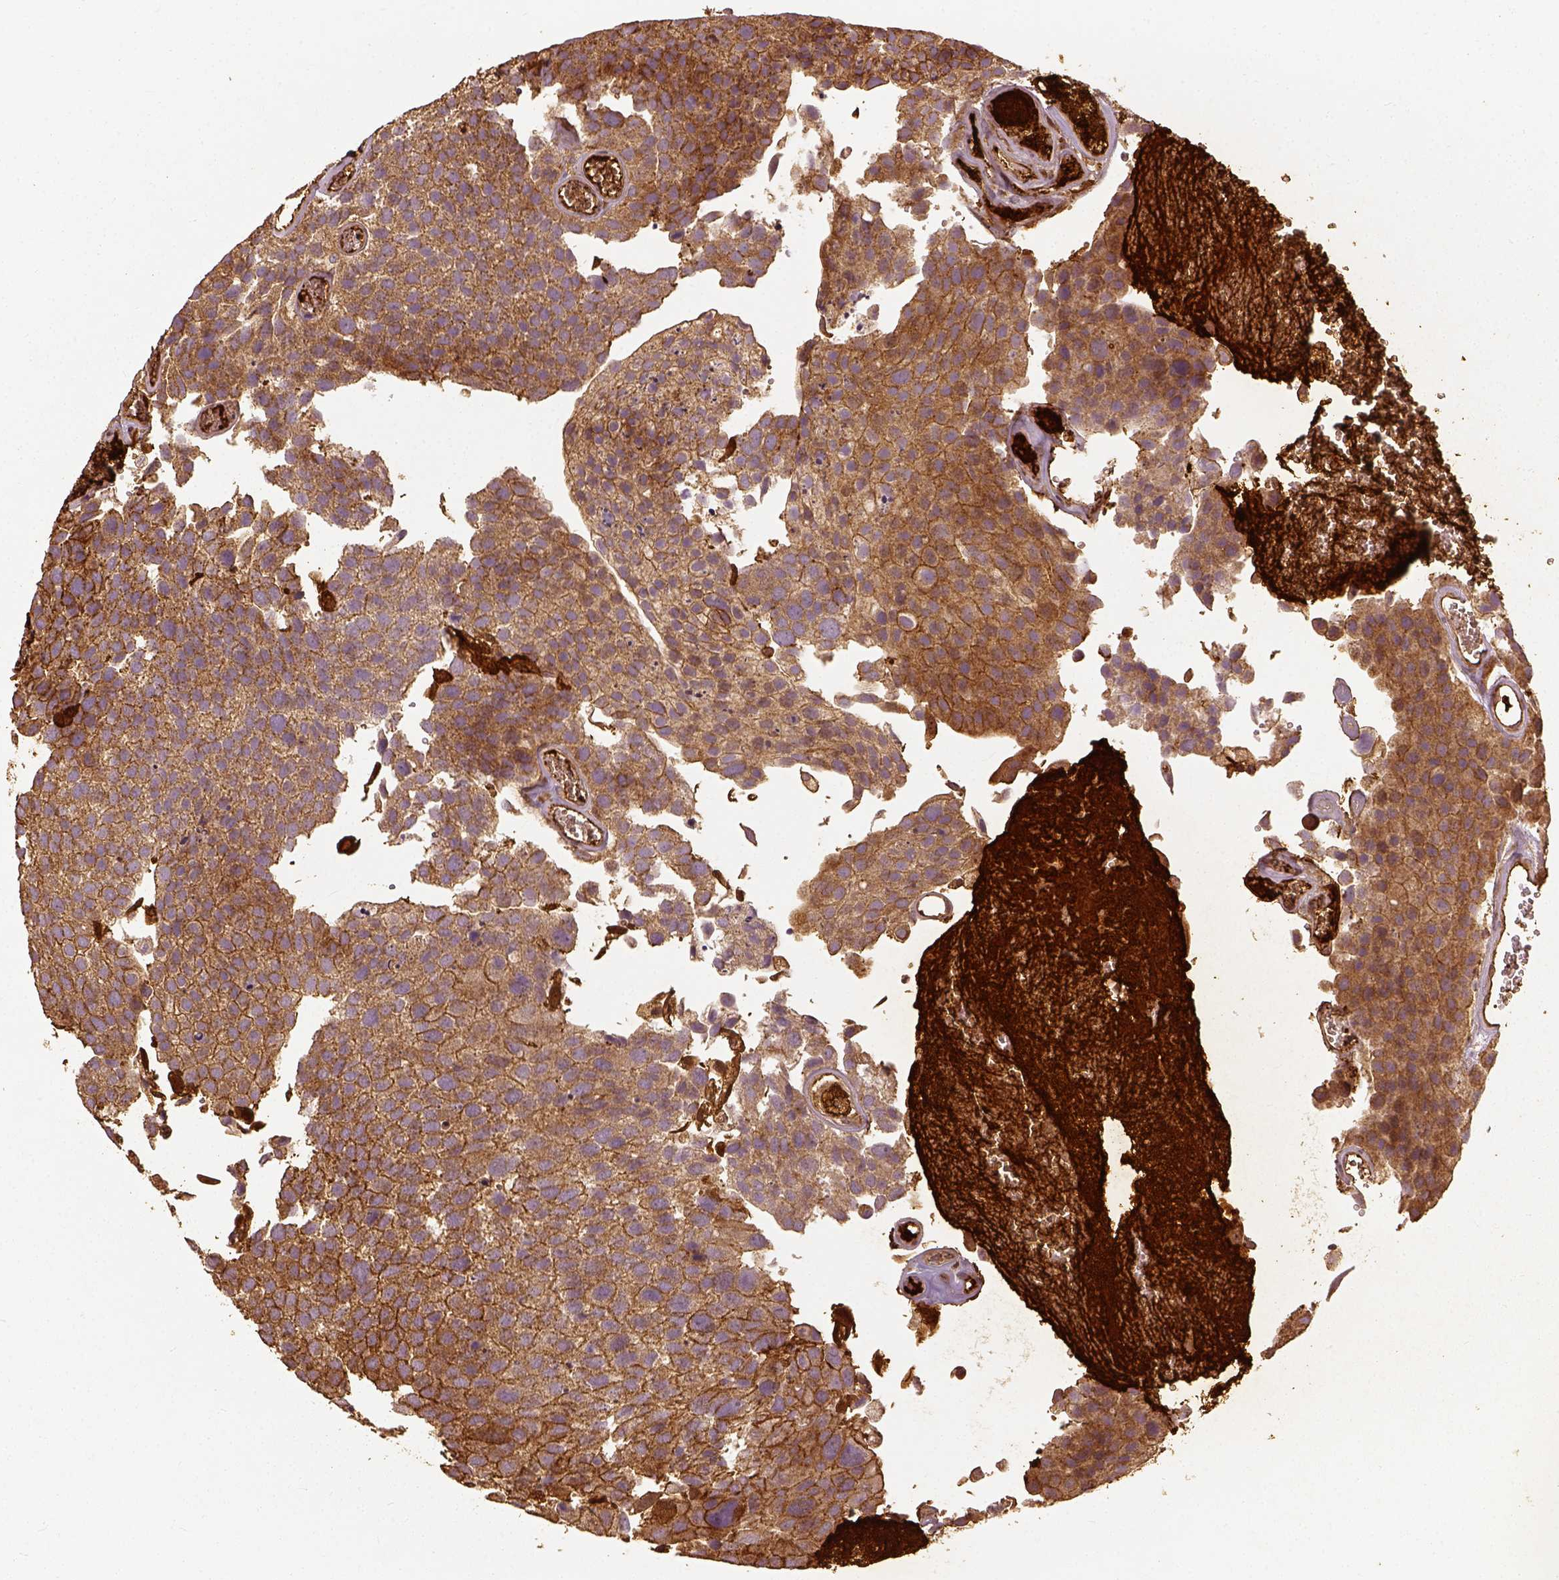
{"staining": {"intensity": "moderate", "quantity": ">75%", "location": "cytoplasmic/membranous"}, "tissue": "urothelial cancer", "cell_type": "Tumor cells", "image_type": "cancer", "snomed": [{"axis": "morphology", "description": "Urothelial carcinoma, Low grade"}, {"axis": "topography", "description": "Urinary bladder"}], "caption": "Tumor cells display medium levels of moderate cytoplasmic/membranous positivity in about >75% of cells in low-grade urothelial carcinoma. The protein of interest is stained brown, and the nuclei are stained in blue (DAB (3,3'-diaminobenzidine) IHC with brightfield microscopy, high magnification).", "gene": "VEGFA", "patient": {"sex": "female", "age": 69}}